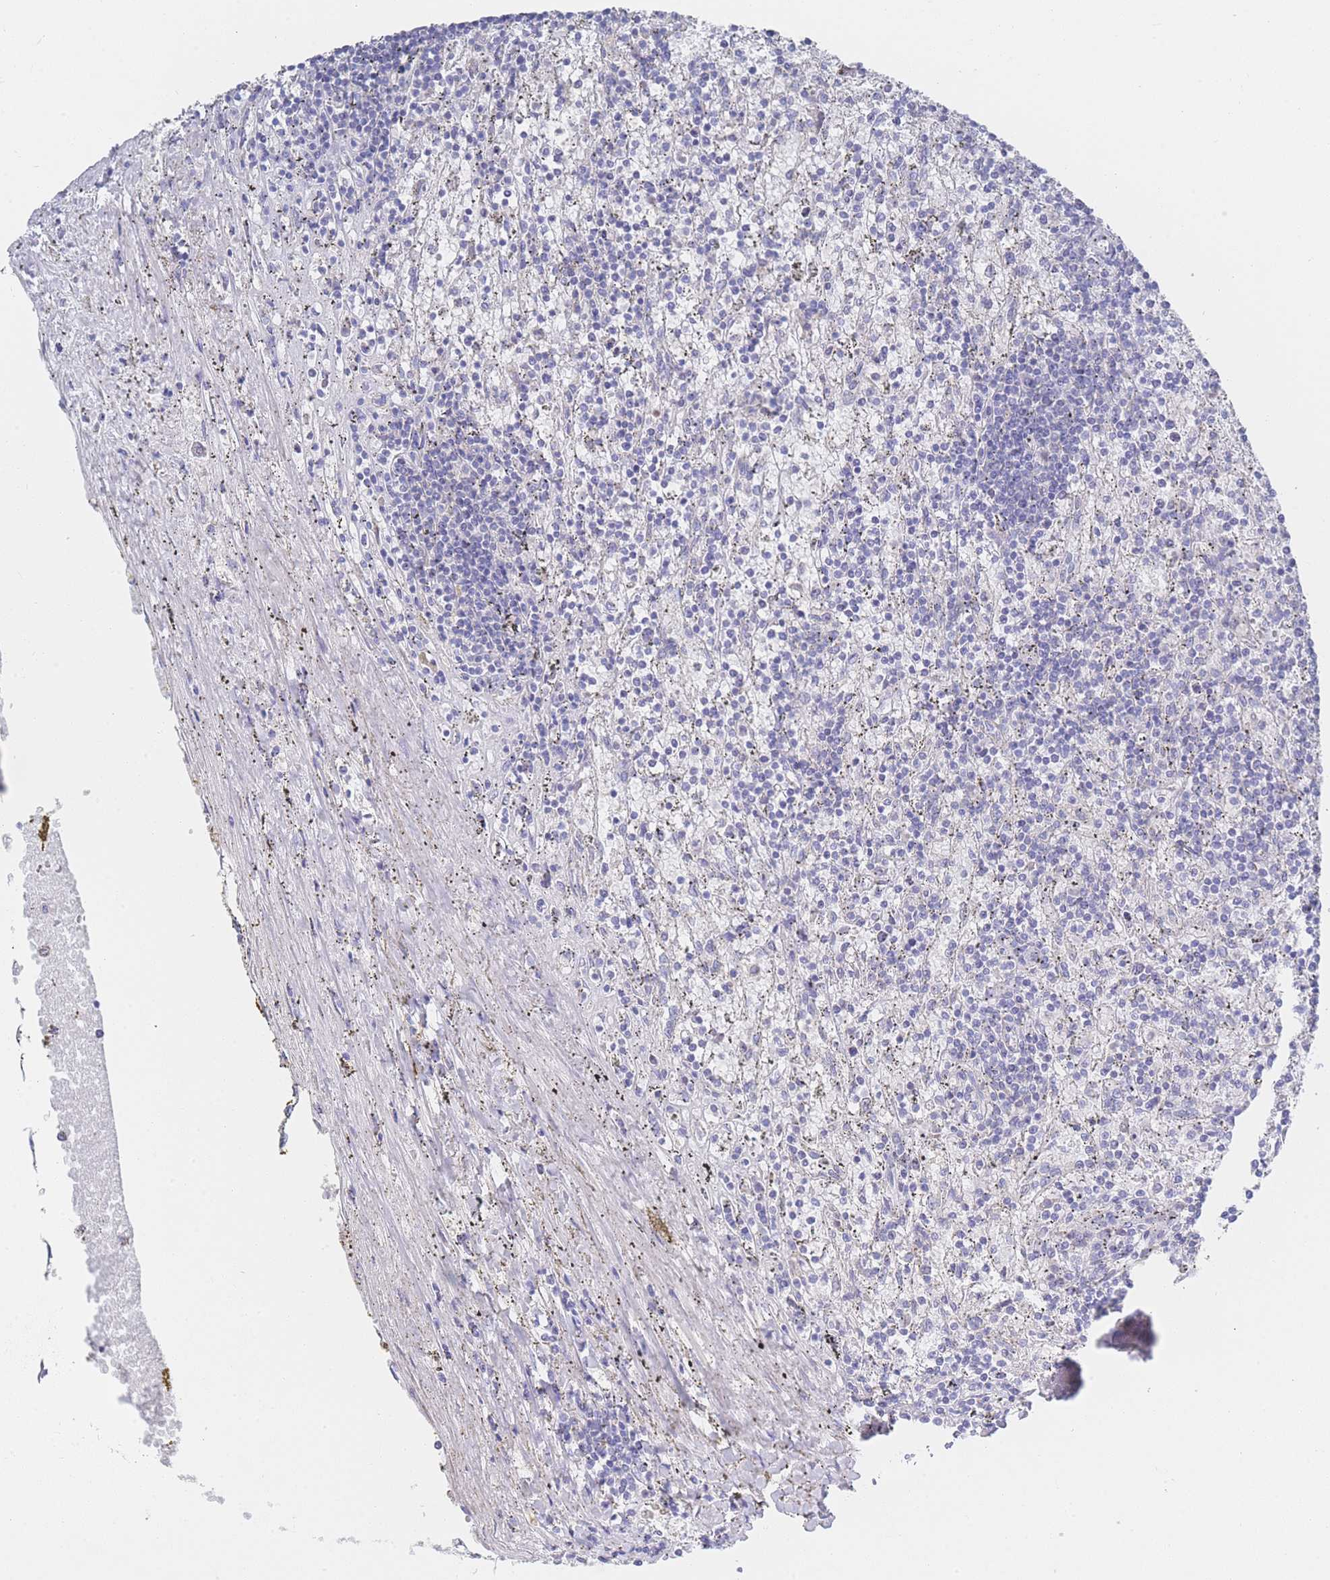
{"staining": {"intensity": "negative", "quantity": "none", "location": "none"}, "tissue": "lymphoma", "cell_type": "Tumor cells", "image_type": "cancer", "snomed": [{"axis": "morphology", "description": "Malignant lymphoma, non-Hodgkin's type, Low grade"}, {"axis": "topography", "description": "Spleen"}], "caption": "Tumor cells are negative for brown protein staining in malignant lymphoma, non-Hodgkin's type (low-grade).", "gene": "ZNF142", "patient": {"sex": "male", "age": 76}}